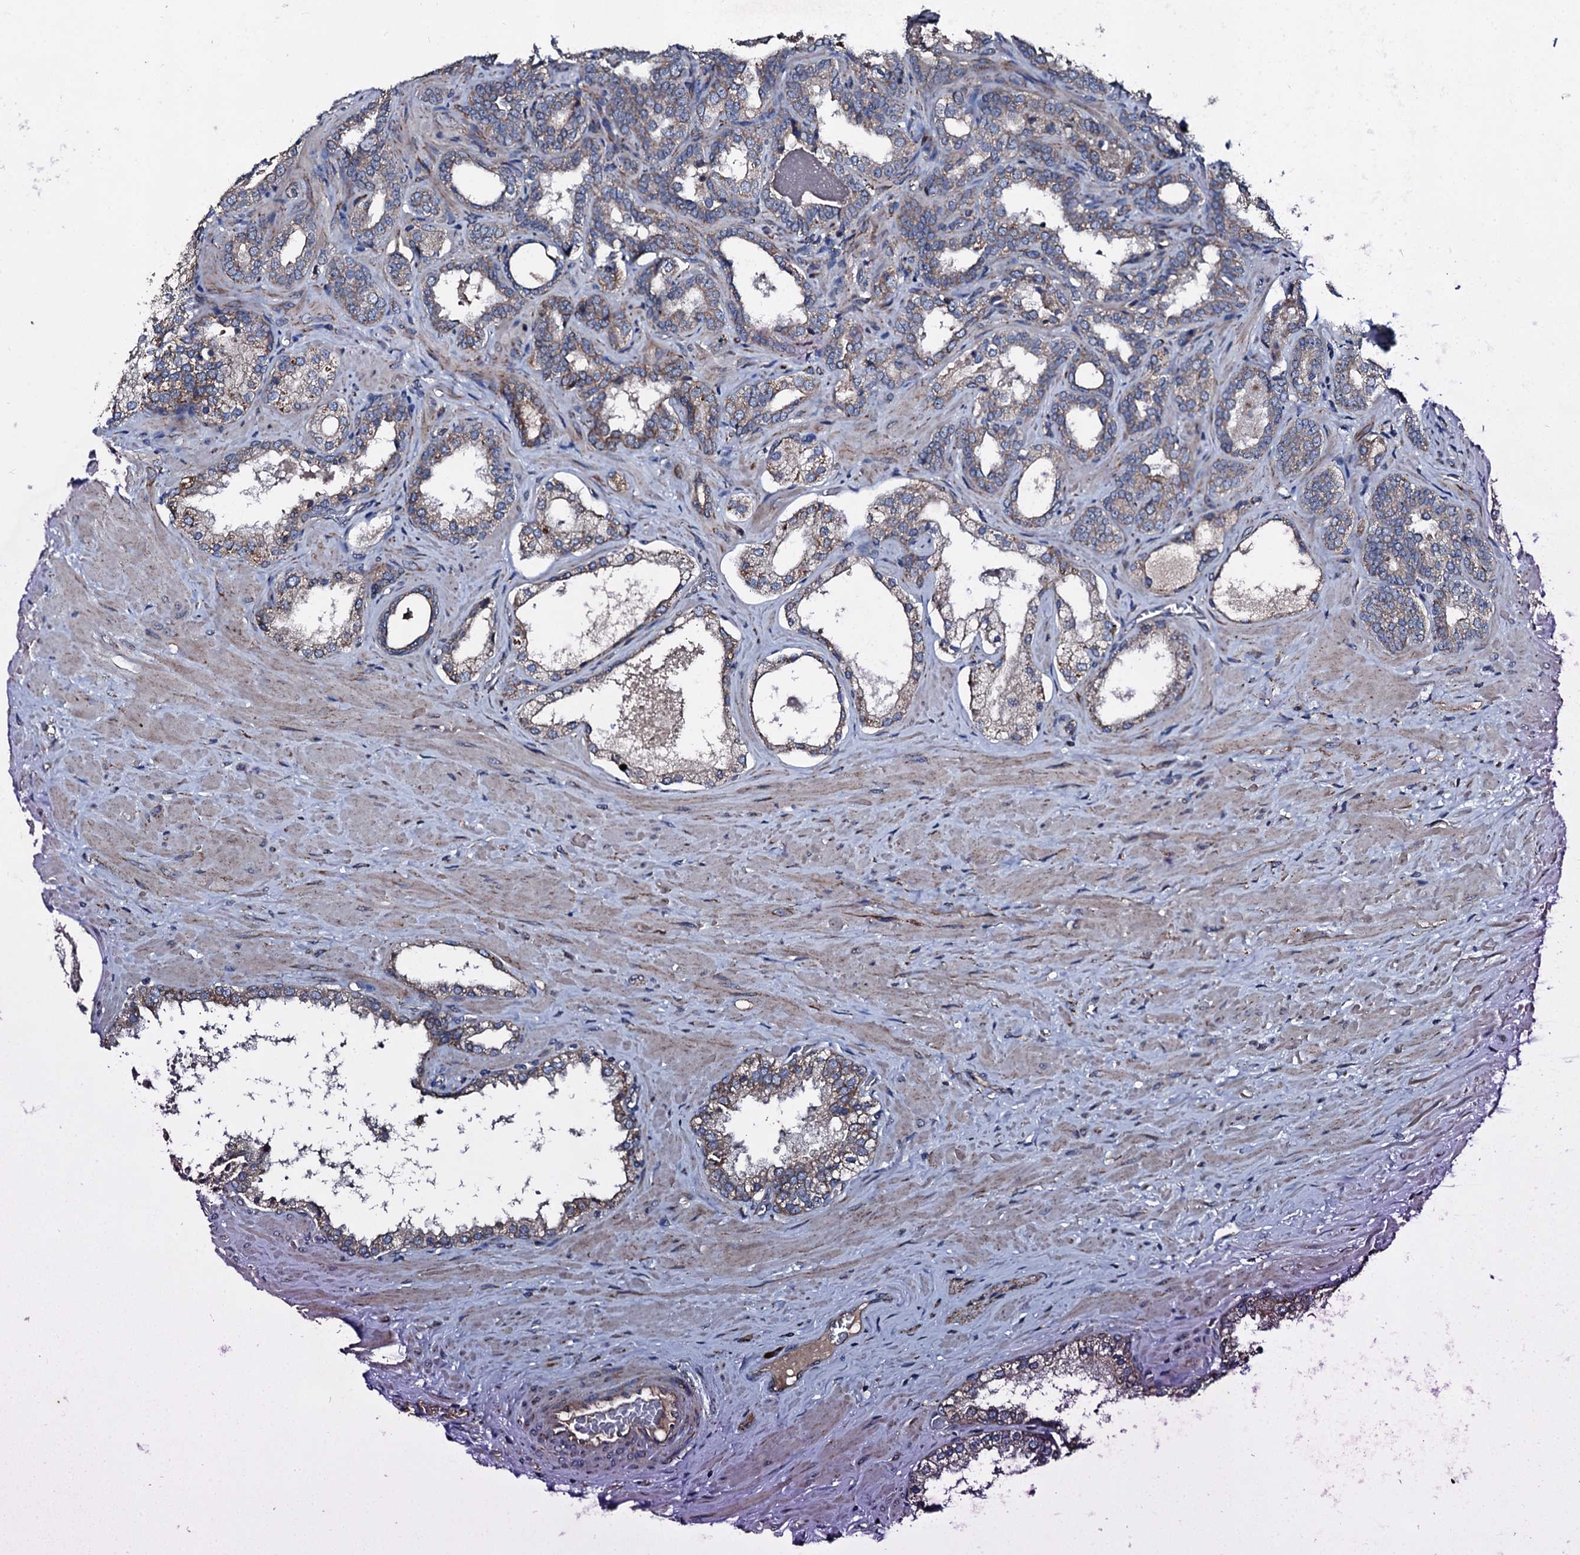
{"staining": {"intensity": "moderate", "quantity": "25%-75%", "location": "cytoplasmic/membranous"}, "tissue": "prostate cancer", "cell_type": "Tumor cells", "image_type": "cancer", "snomed": [{"axis": "morphology", "description": "Adenocarcinoma, High grade"}, {"axis": "topography", "description": "Prostate"}], "caption": "An IHC photomicrograph of tumor tissue is shown. Protein staining in brown labels moderate cytoplasmic/membranous positivity in prostate cancer within tumor cells. (IHC, brightfield microscopy, high magnification).", "gene": "ACSS3", "patient": {"sex": "male", "age": 64}}